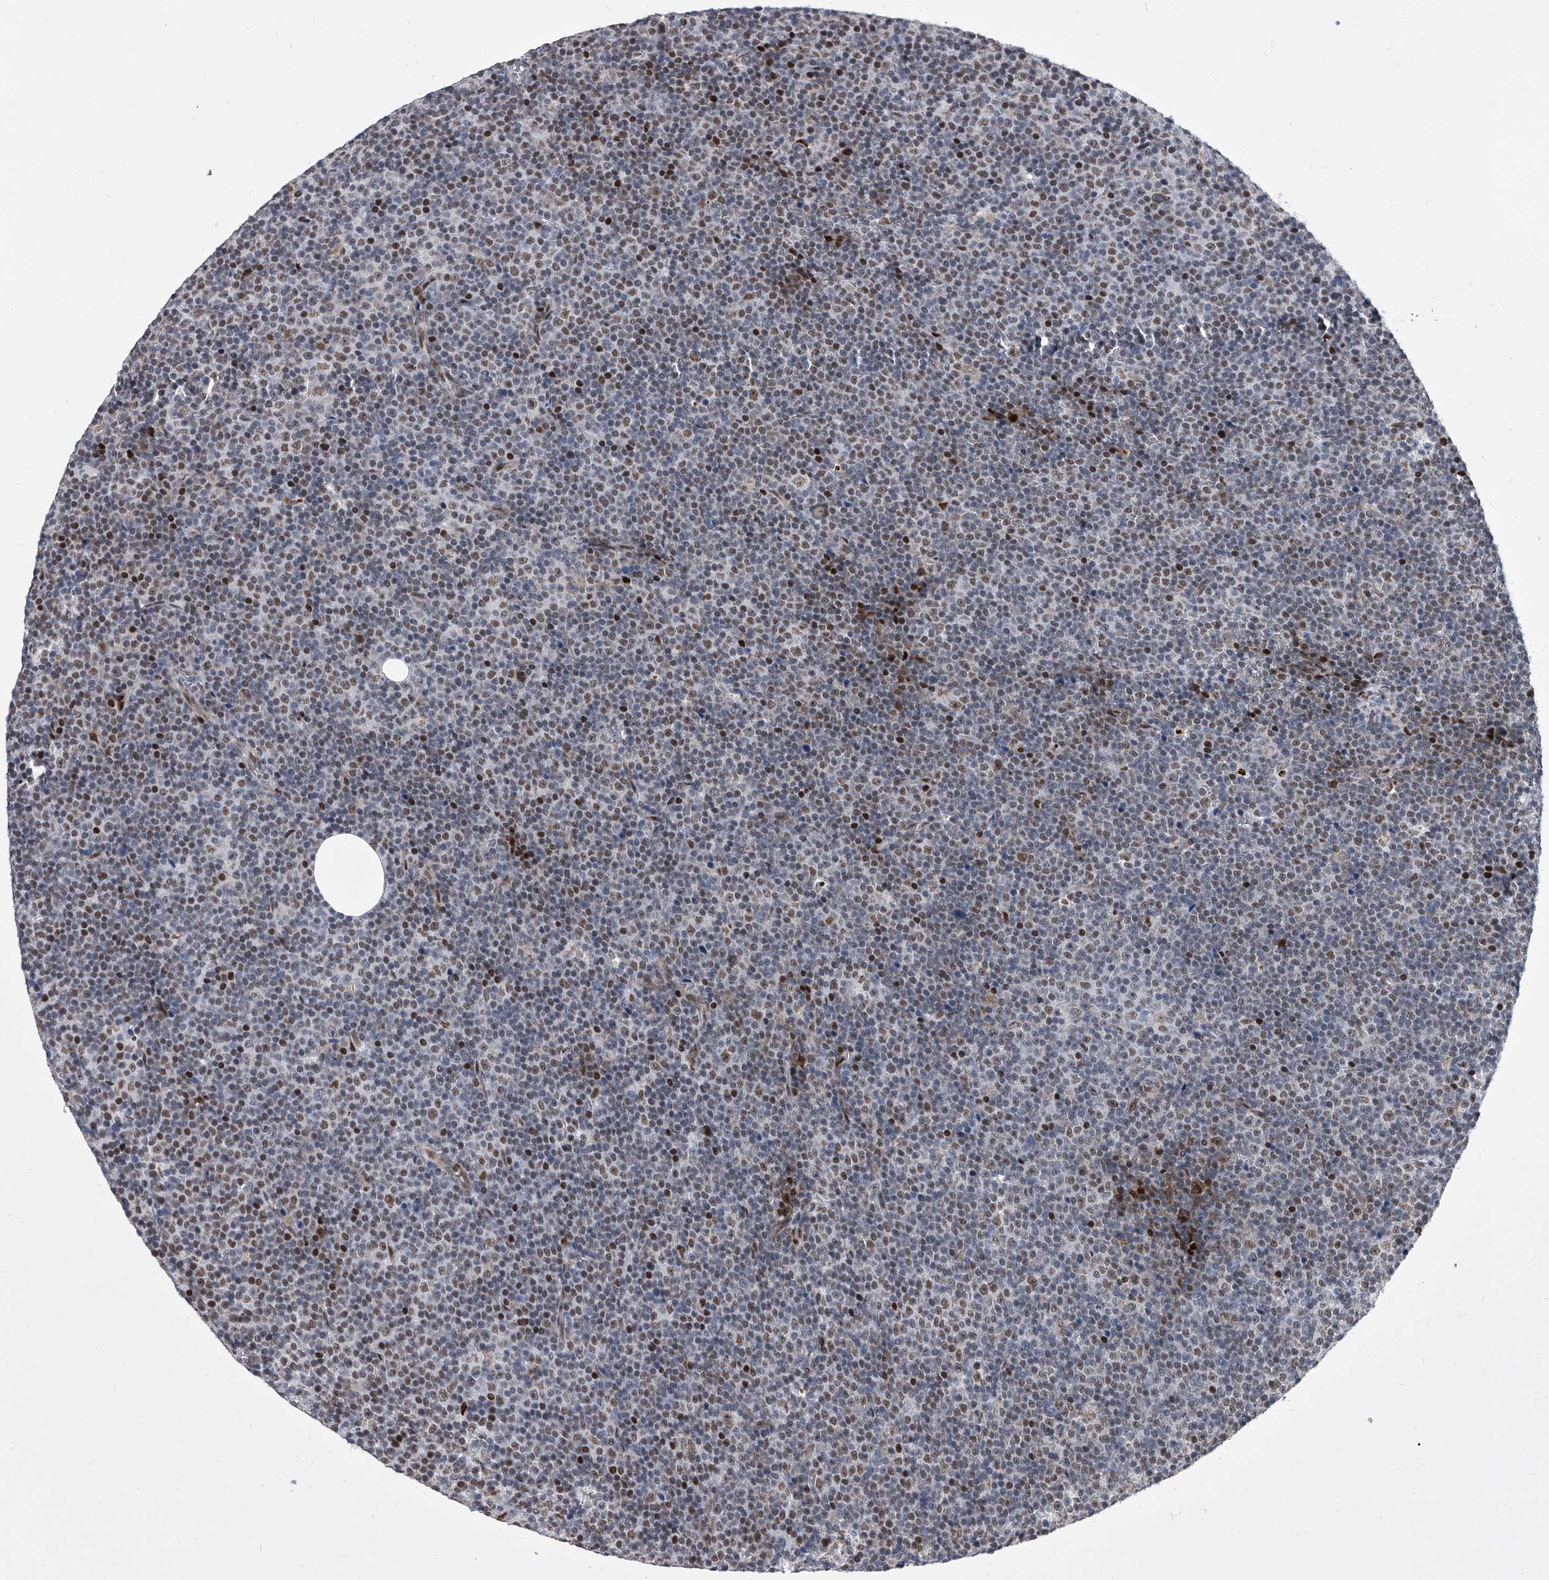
{"staining": {"intensity": "strong", "quantity": "<25%", "location": "nuclear"}, "tissue": "lymphoma", "cell_type": "Tumor cells", "image_type": "cancer", "snomed": [{"axis": "morphology", "description": "Malignant lymphoma, non-Hodgkin's type, Low grade"}, {"axis": "topography", "description": "Lymph node"}], "caption": "Malignant lymphoma, non-Hodgkin's type (low-grade) tissue displays strong nuclear expression in about <25% of tumor cells The staining was performed using DAB, with brown indicating positive protein expression. Nuclei are stained blue with hematoxylin.", "gene": "CMTR1", "patient": {"sex": "female", "age": 67}}